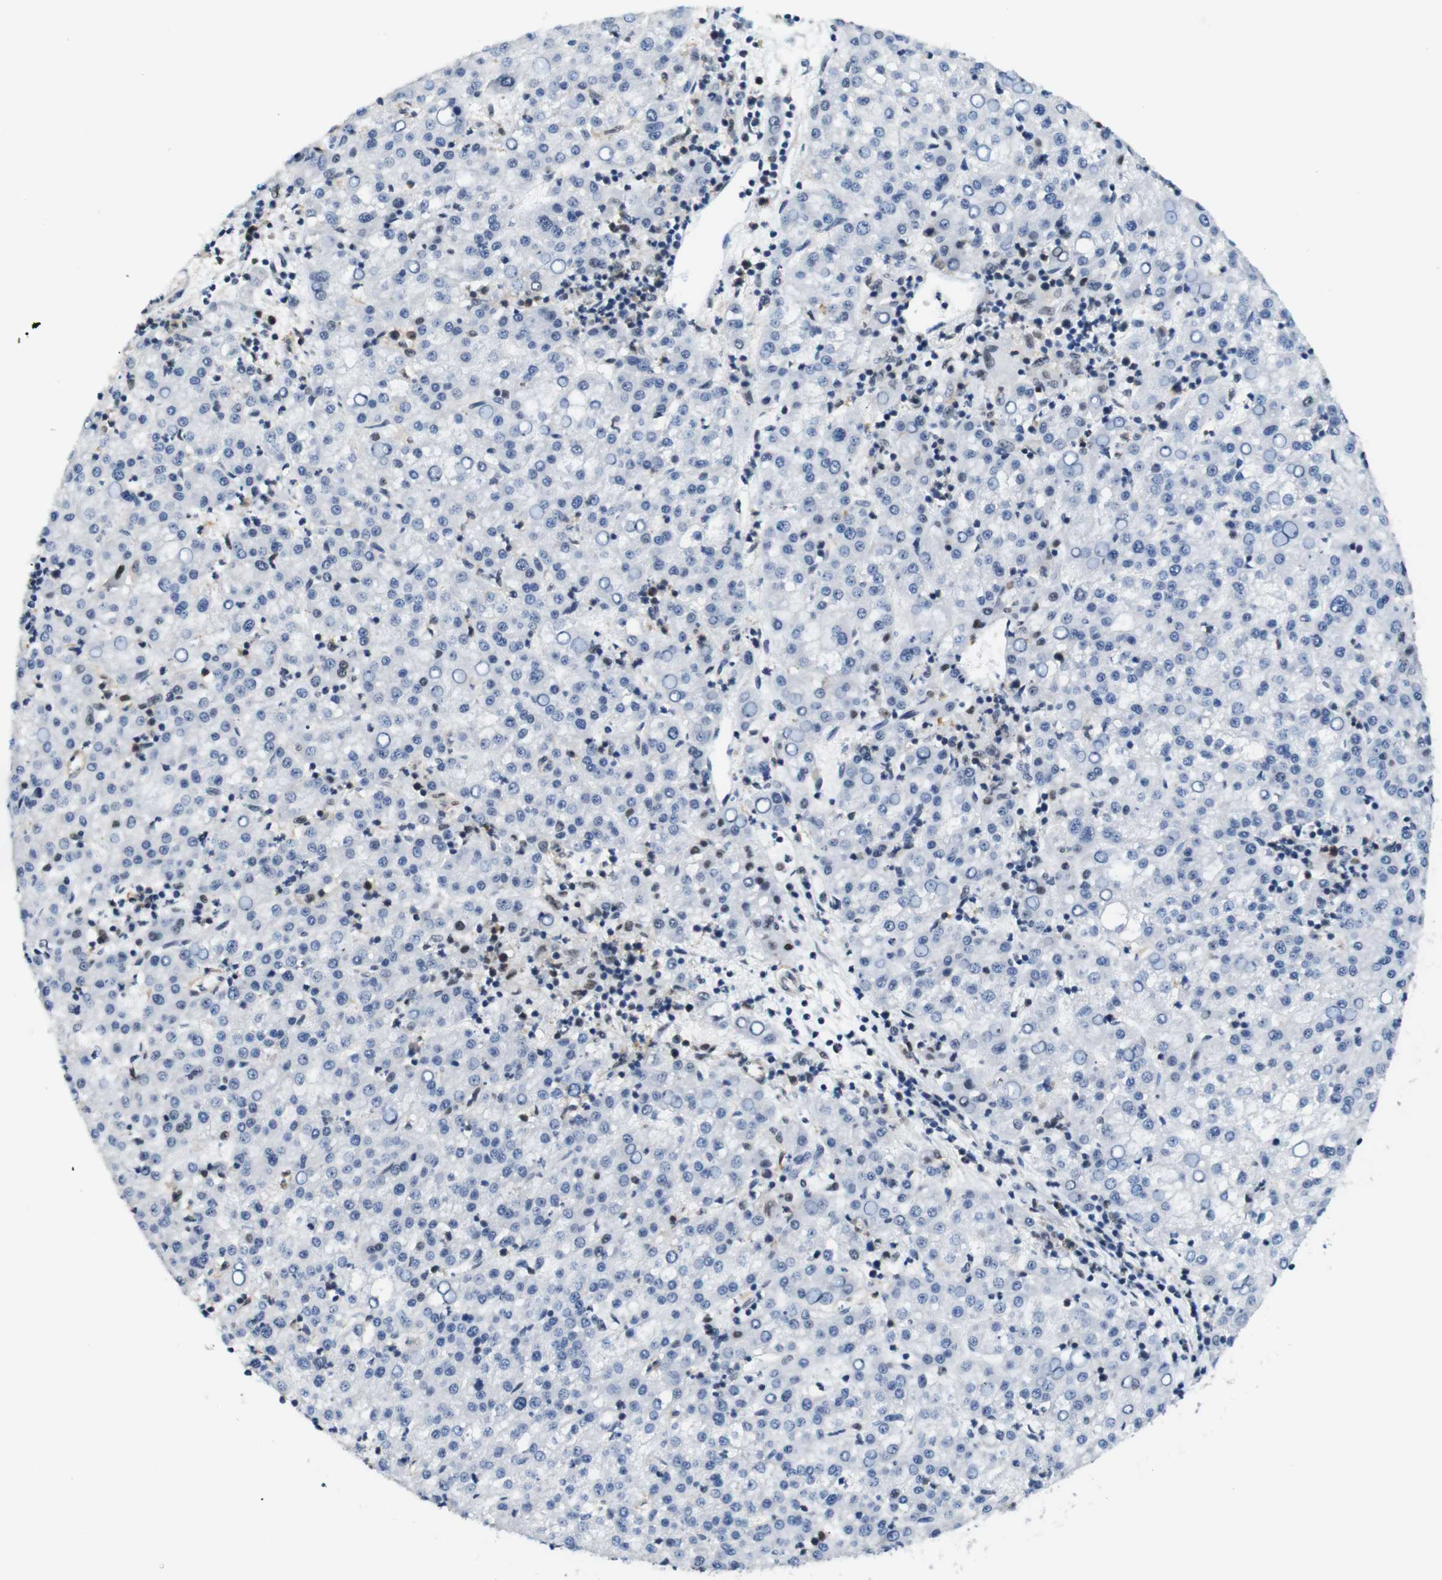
{"staining": {"intensity": "weak", "quantity": "<25%", "location": "nuclear"}, "tissue": "liver cancer", "cell_type": "Tumor cells", "image_type": "cancer", "snomed": [{"axis": "morphology", "description": "Carcinoma, Hepatocellular, NOS"}, {"axis": "topography", "description": "Liver"}], "caption": "Micrograph shows no significant protein positivity in tumor cells of hepatocellular carcinoma (liver). (DAB (3,3'-diaminobenzidine) IHC with hematoxylin counter stain).", "gene": "PARN", "patient": {"sex": "female", "age": 58}}